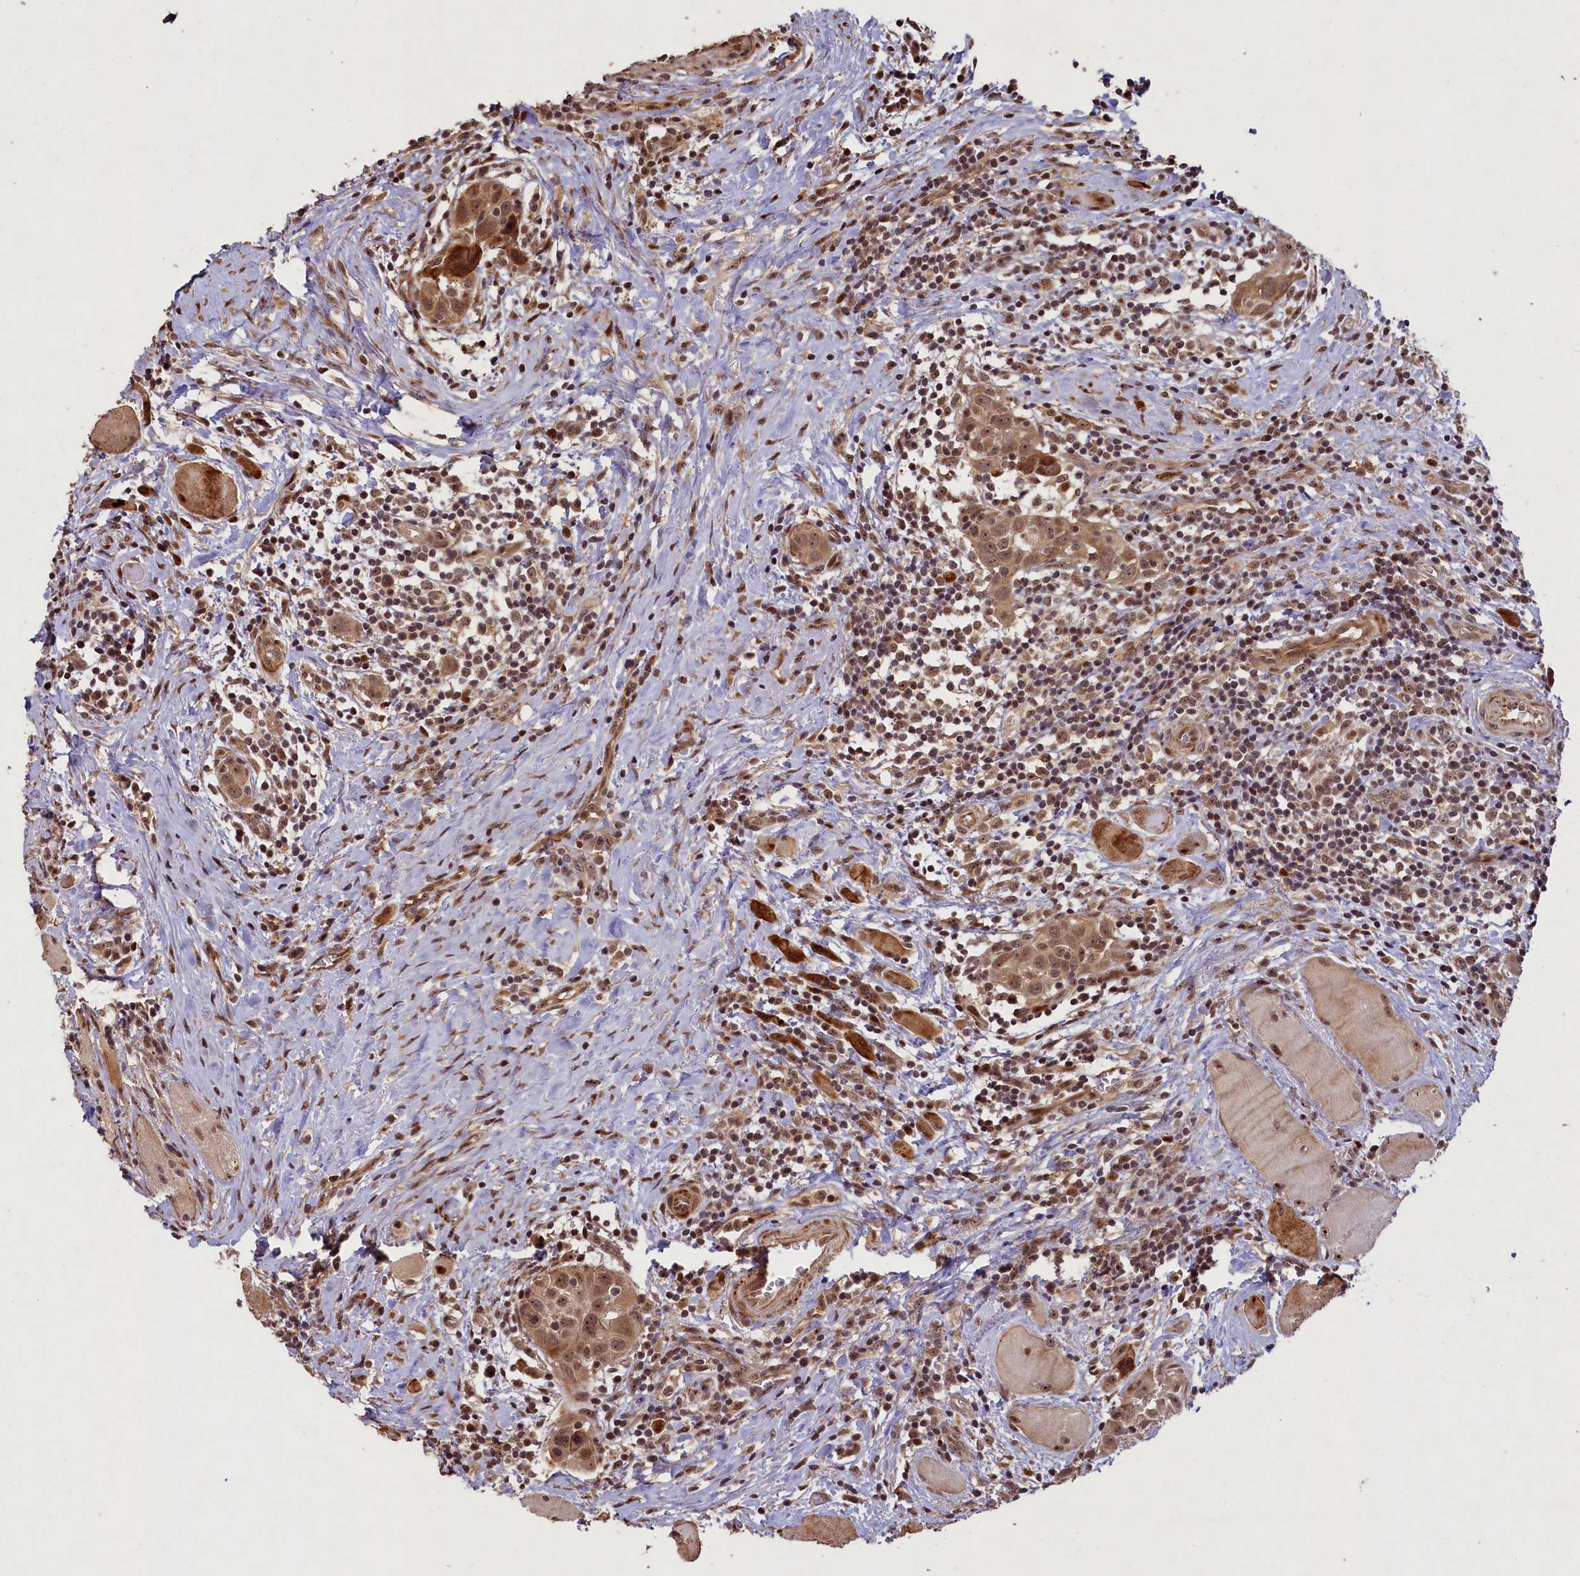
{"staining": {"intensity": "moderate", "quantity": ">75%", "location": "cytoplasmic/membranous,nuclear"}, "tissue": "head and neck cancer", "cell_type": "Tumor cells", "image_type": "cancer", "snomed": [{"axis": "morphology", "description": "Squamous cell carcinoma, NOS"}, {"axis": "topography", "description": "Oral tissue"}, {"axis": "topography", "description": "Head-Neck"}], "caption": "The immunohistochemical stain labels moderate cytoplasmic/membranous and nuclear expression in tumor cells of head and neck squamous cell carcinoma tissue.", "gene": "SHPRH", "patient": {"sex": "female", "age": 50}}